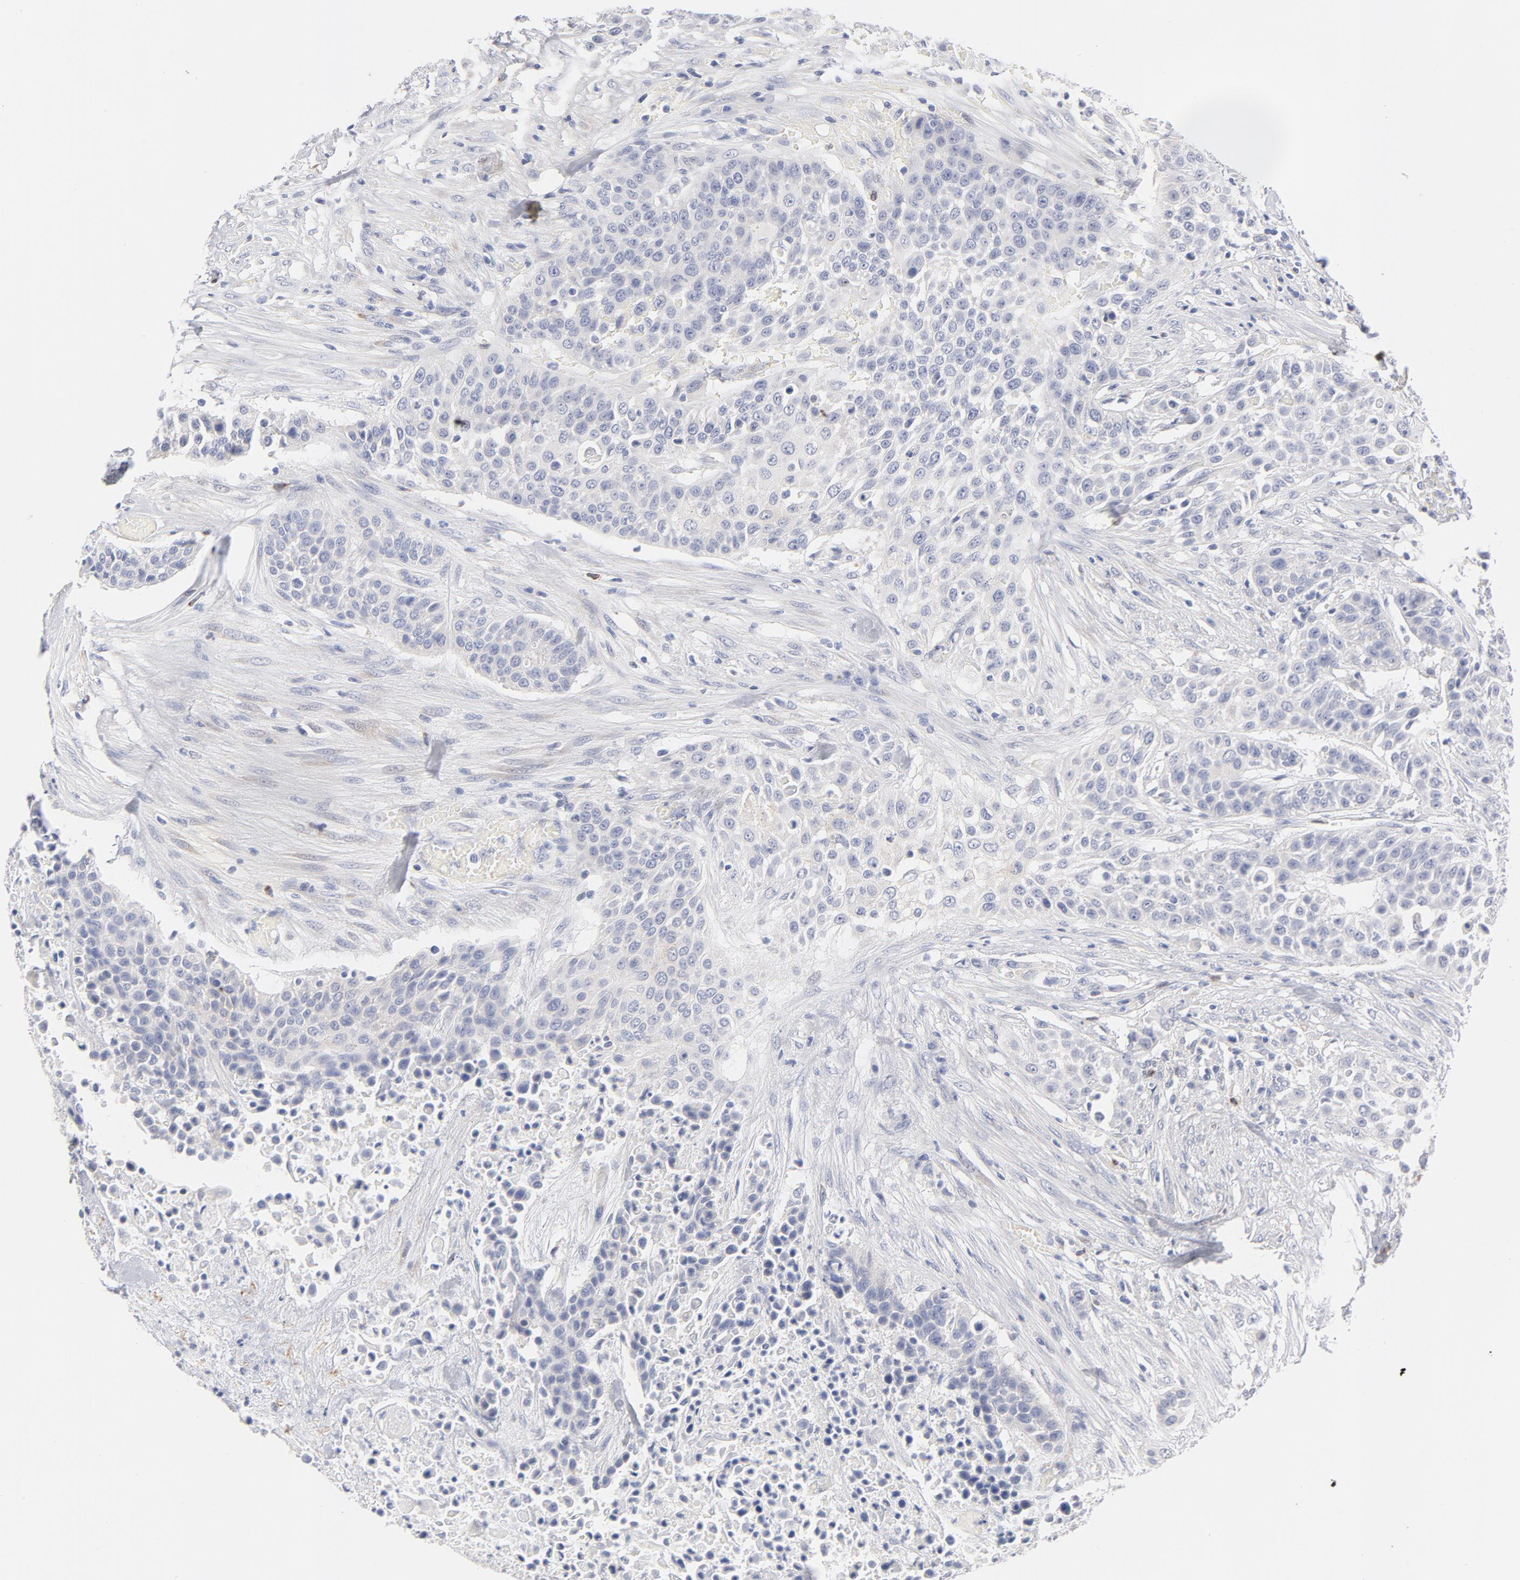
{"staining": {"intensity": "weak", "quantity": "<25%", "location": "cytoplasmic/membranous"}, "tissue": "urothelial cancer", "cell_type": "Tumor cells", "image_type": "cancer", "snomed": [{"axis": "morphology", "description": "Urothelial carcinoma, High grade"}, {"axis": "topography", "description": "Urinary bladder"}], "caption": "High magnification brightfield microscopy of urothelial cancer stained with DAB (brown) and counterstained with hematoxylin (blue): tumor cells show no significant staining. The staining is performed using DAB (3,3'-diaminobenzidine) brown chromogen with nuclei counter-stained in using hematoxylin.", "gene": "MID1", "patient": {"sex": "male", "age": 74}}